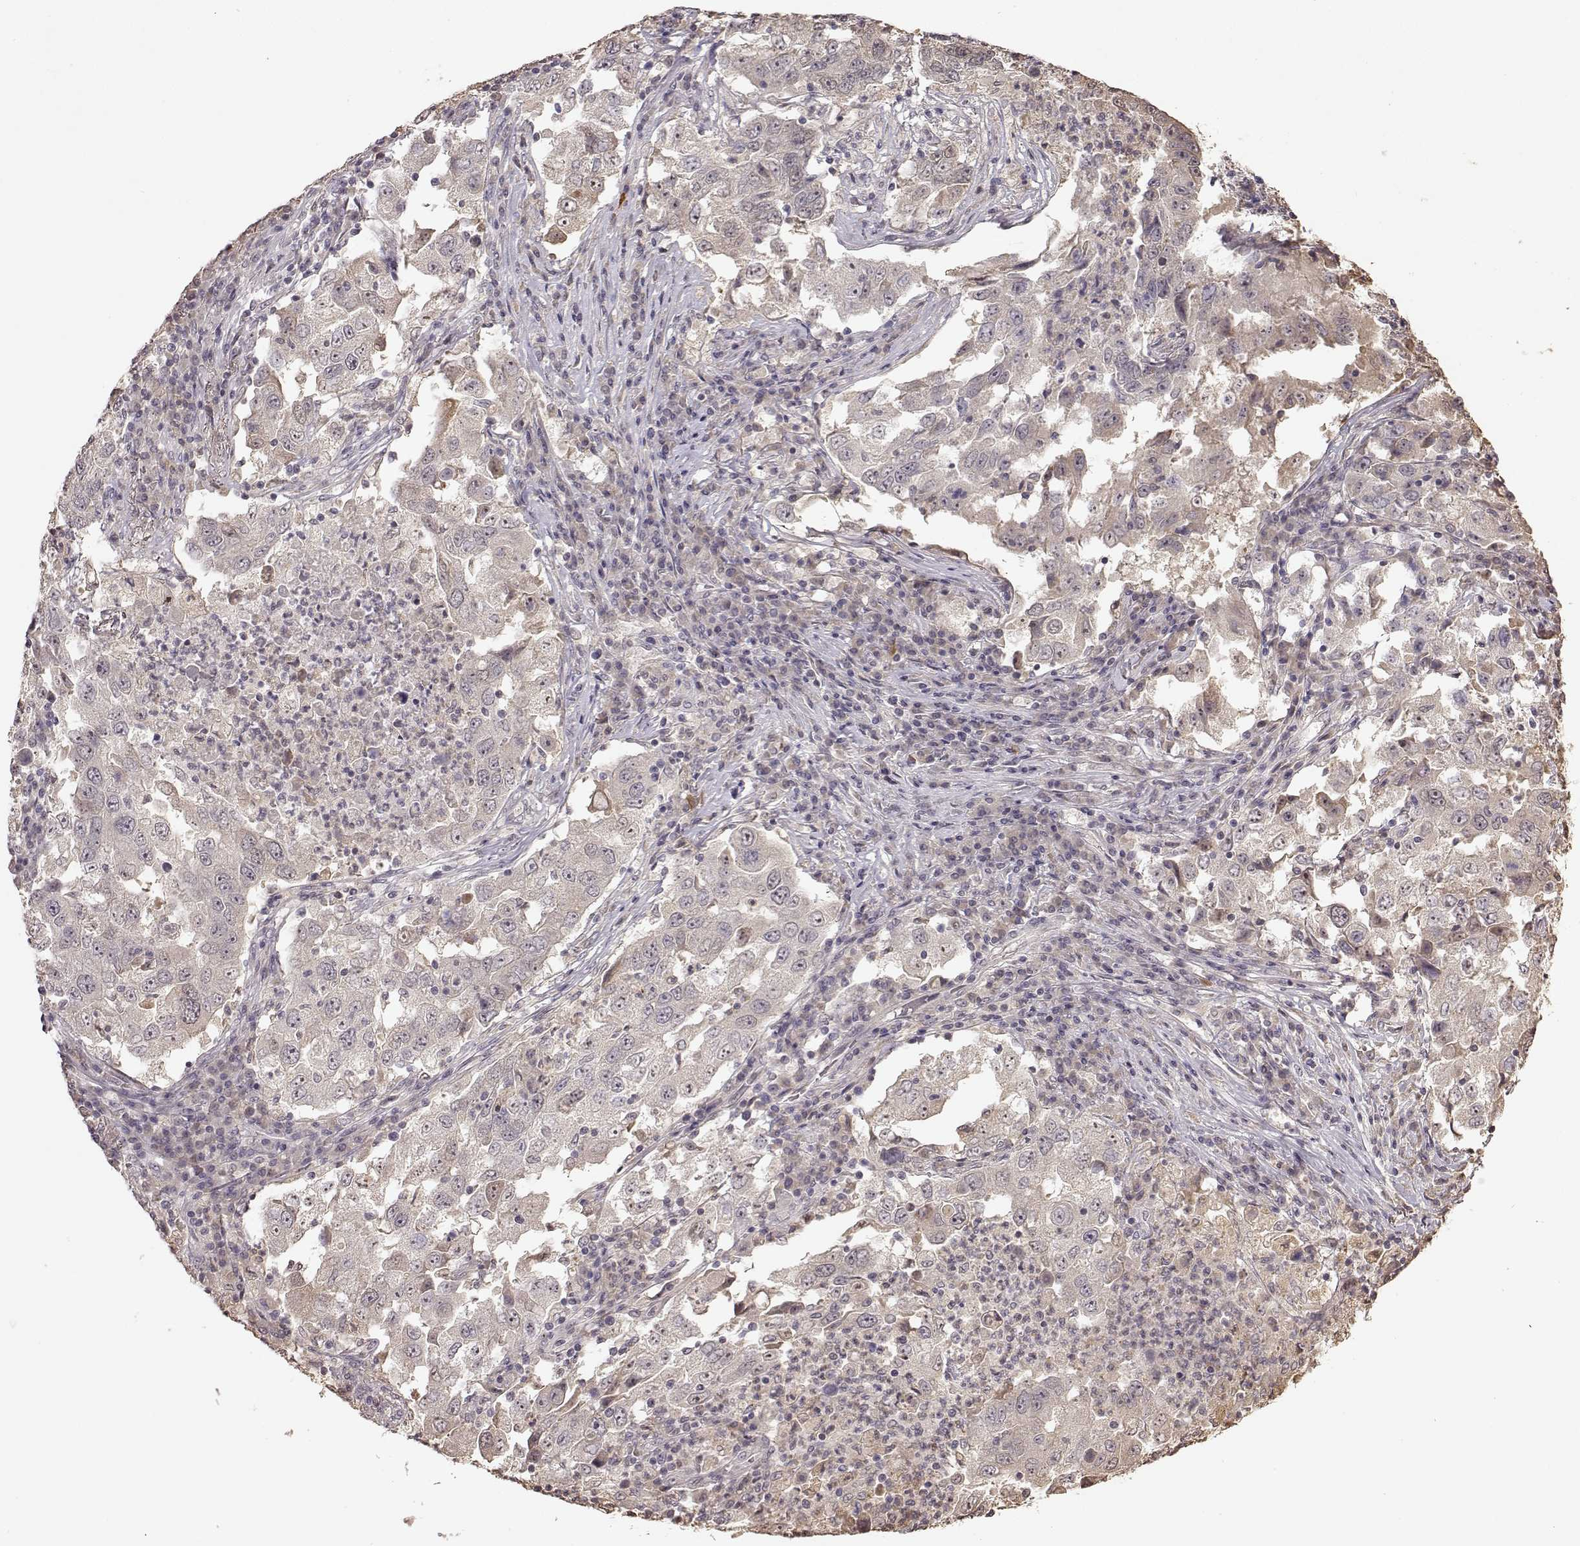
{"staining": {"intensity": "negative", "quantity": "none", "location": "none"}, "tissue": "lung cancer", "cell_type": "Tumor cells", "image_type": "cancer", "snomed": [{"axis": "morphology", "description": "Adenocarcinoma, NOS"}, {"axis": "topography", "description": "Lung"}], "caption": "The IHC micrograph has no significant expression in tumor cells of lung cancer (adenocarcinoma) tissue.", "gene": "CRB1", "patient": {"sex": "male", "age": 73}}